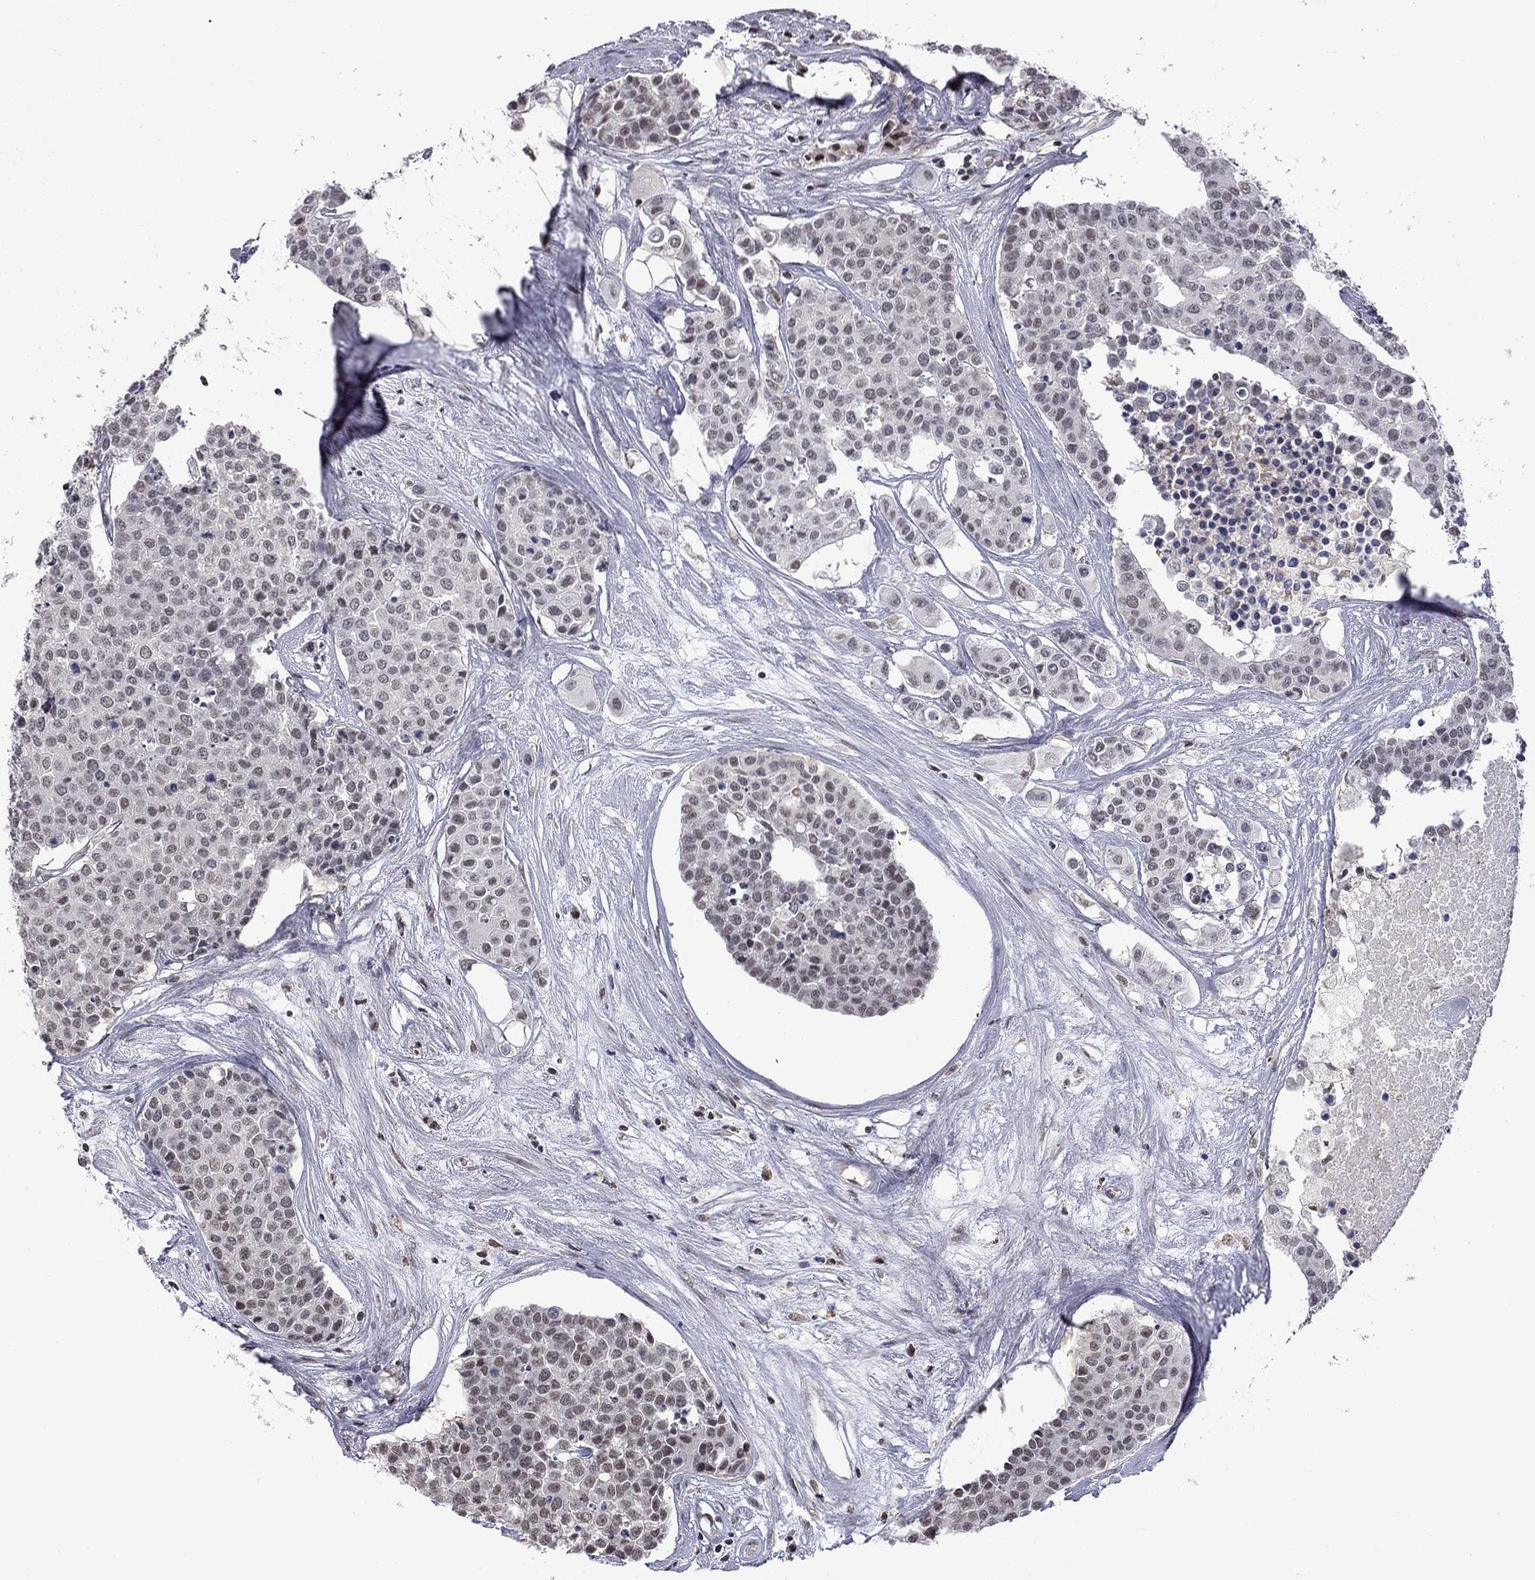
{"staining": {"intensity": "negative", "quantity": "none", "location": "none"}, "tissue": "carcinoid", "cell_type": "Tumor cells", "image_type": "cancer", "snomed": [{"axis": "morphology", "description": "Carcinoid, malignant, NOS"}, {"axis": "topography", "description": "Colon"}], "caption": "Carcinoid was stained to show a protein in brown. There is no significant positivity in tumor cells.", "gene": "RFWD3", "patient": {"sex": "male", "age": 81}}